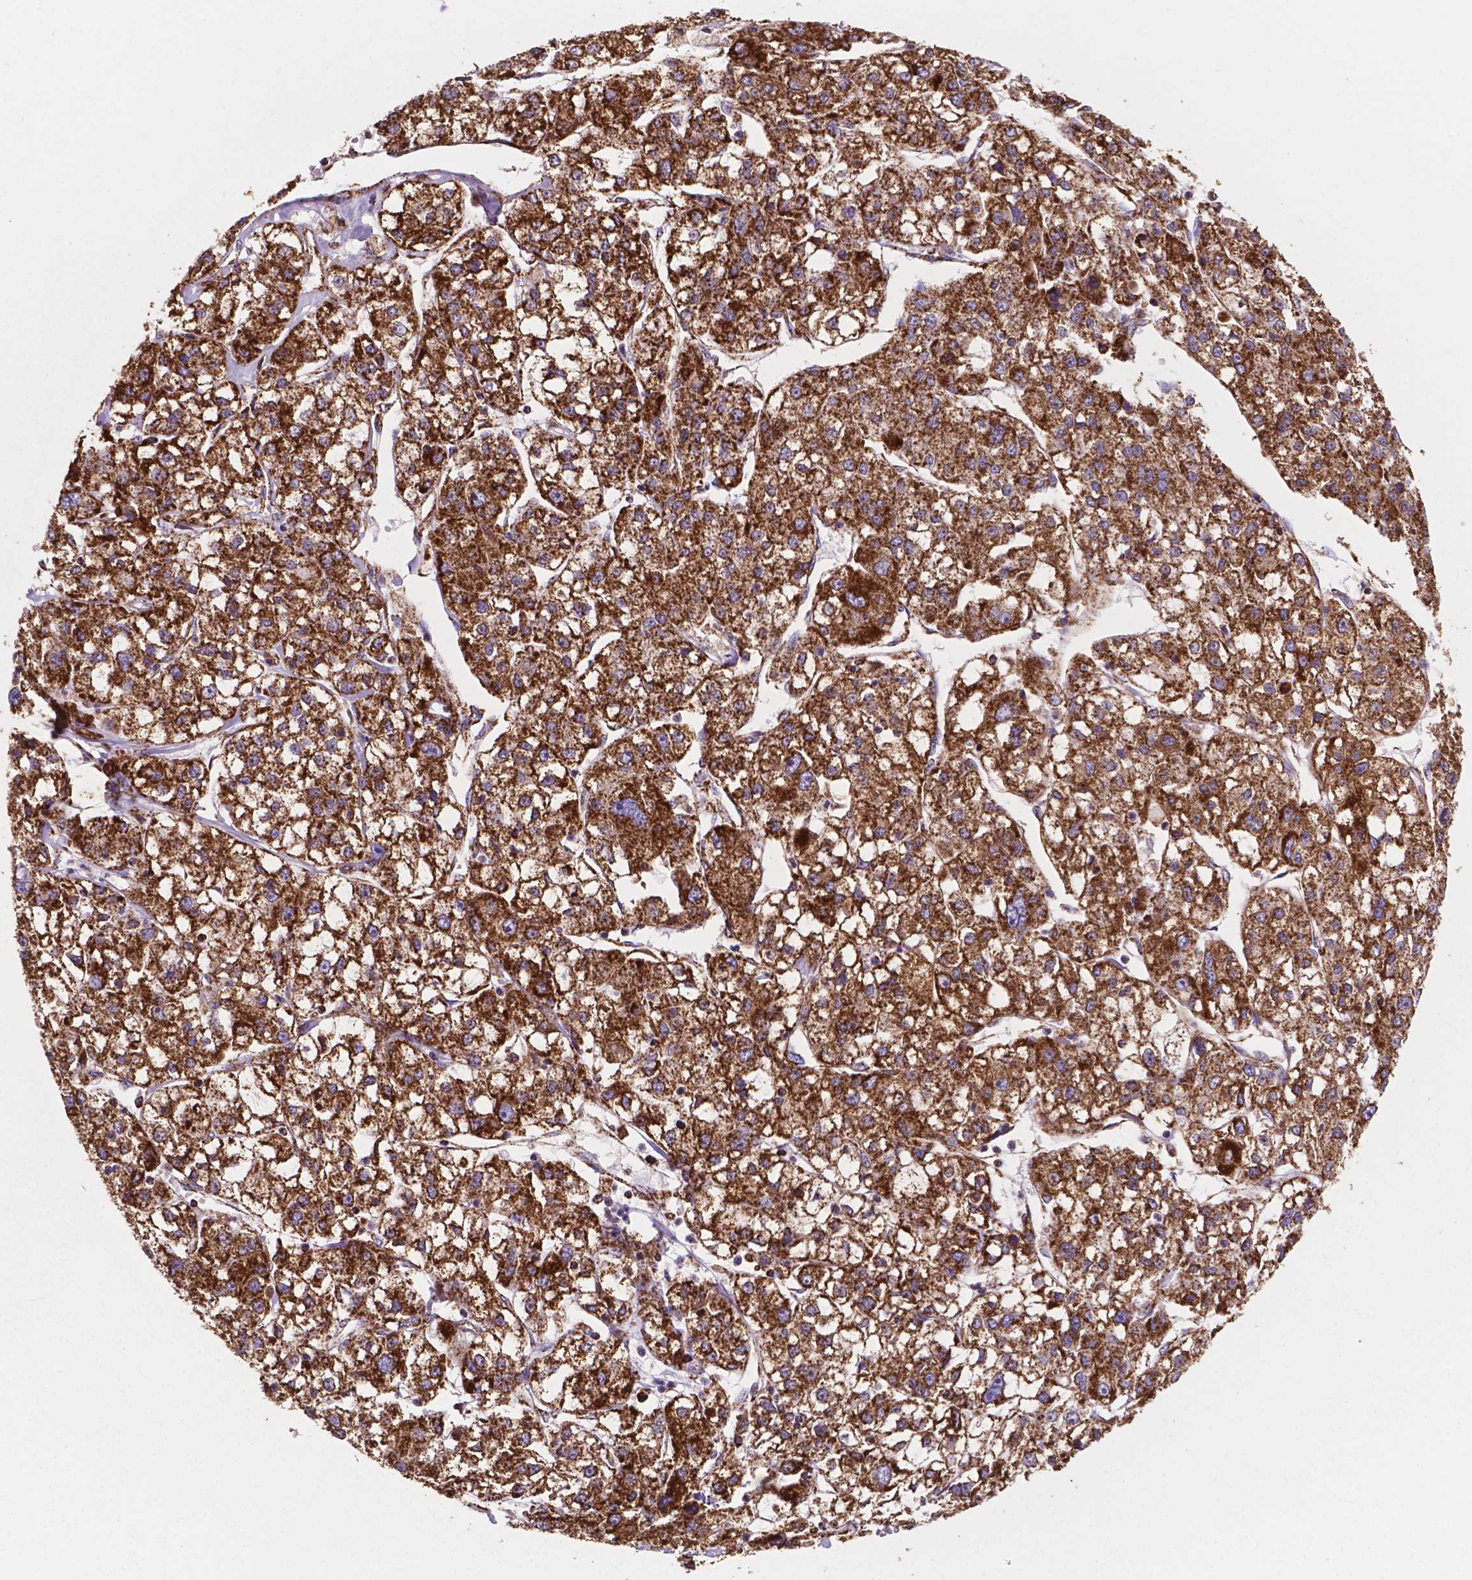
{"staining": {"intensity": "strong", "quantity": ">75%", "location": "cytoplasmic/membranous"}, "tissue": "liver cancer", "cell_type": "Tumor cells", "image_type": "cancer", "snomed": [{"axis": "morphology", "description": "Carcinoma, Hepatocellular, NOS"}, {"axis": "topography", "description": "Liver"}], "caption": "Brown immunohistochemical staining in liver cancer exhibits strong cytoplasmic/membranous staining in about >75% of tumor cells.", "gene": "HSPD1", "patient": {"sex": "male", "age": 56}}